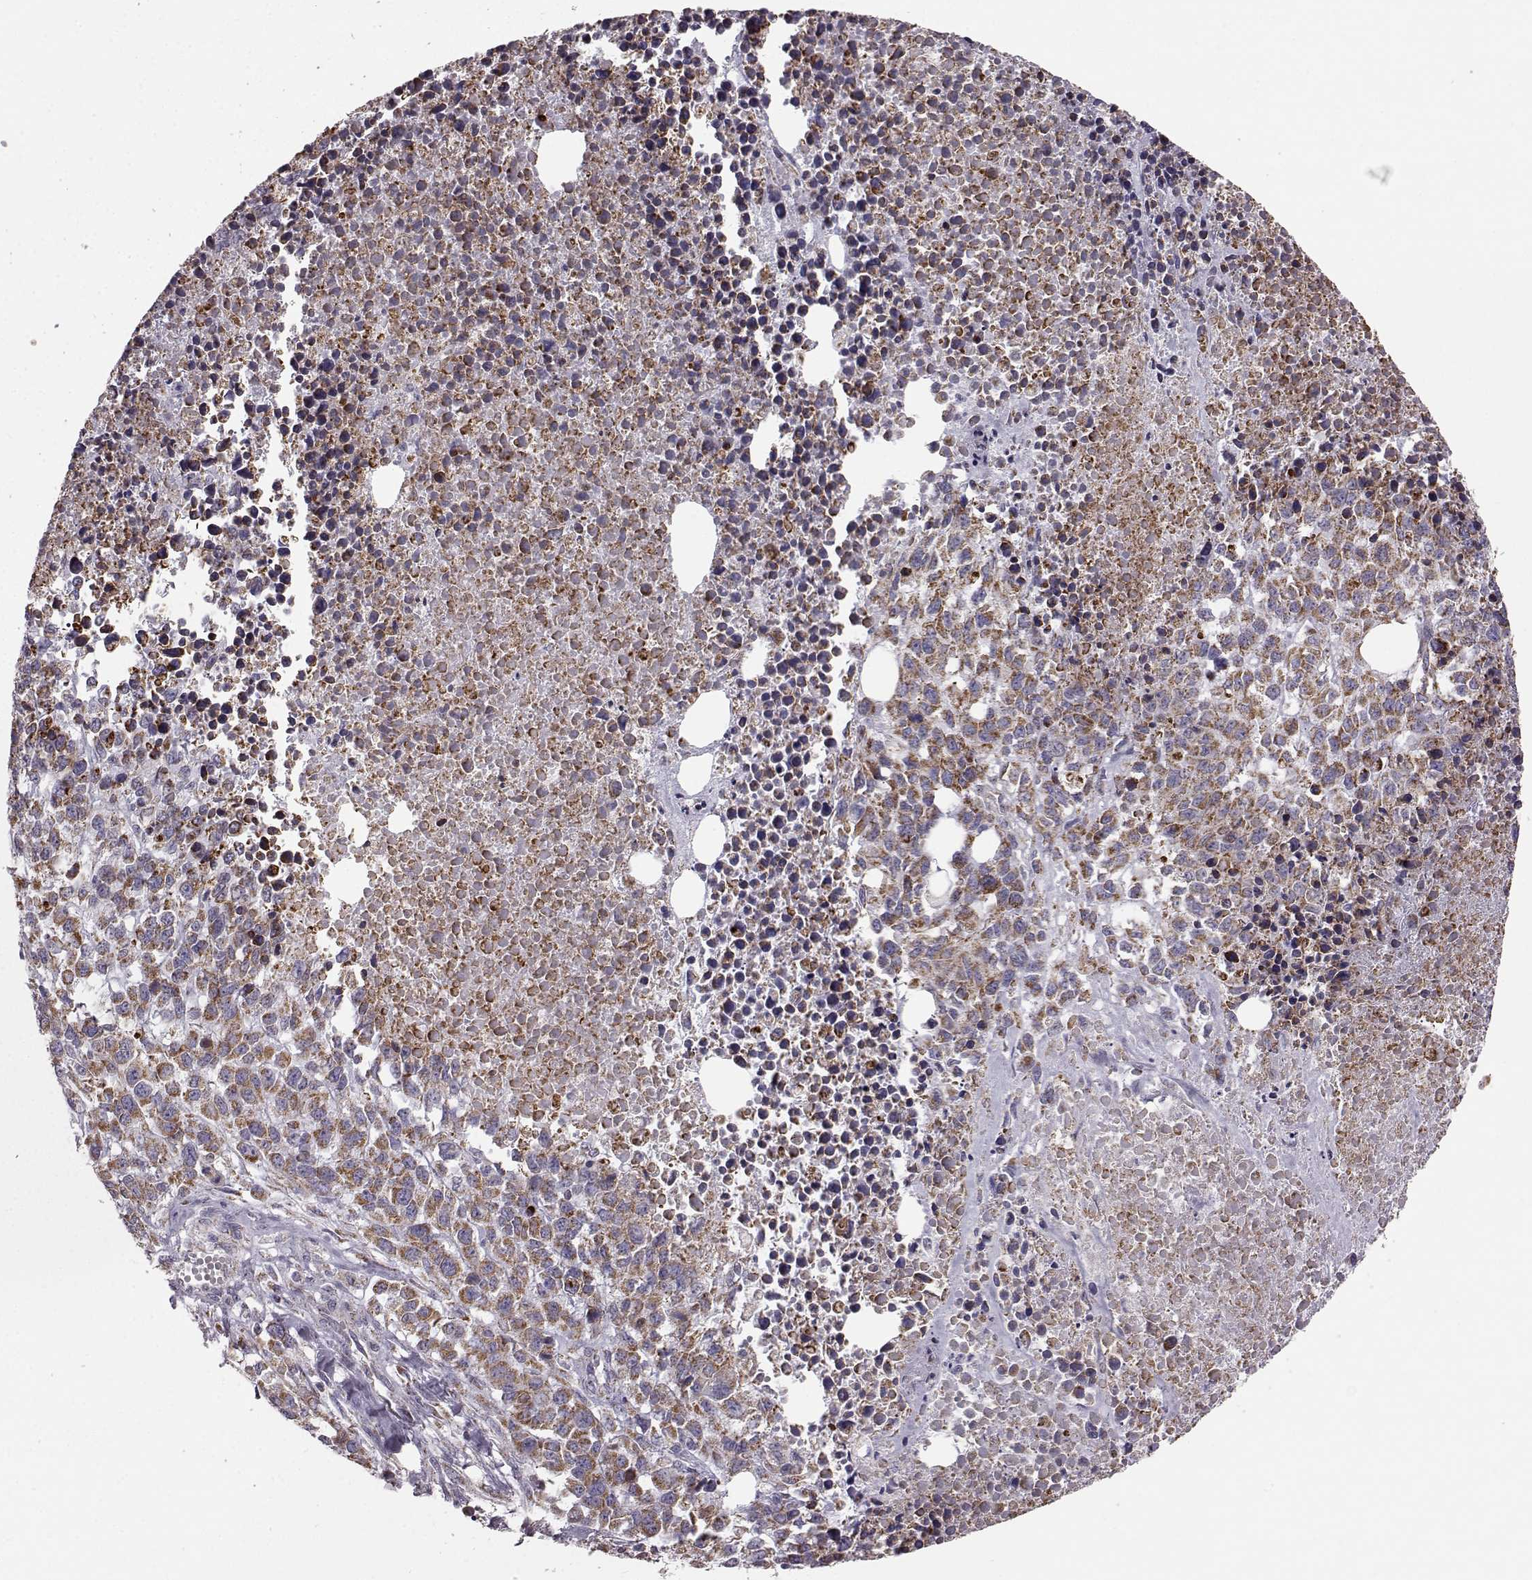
{"staining": {"intensity": "moderate", "quantity": ">75%", "location": "cytoplasmic/membranous"}, "tissue": "melanoma", "cell_type": "Tumor cells", "image_type": "cancer", "snomed": [{"axis": "morphology", "description": "Malignant melanoma, Metastatic site"}, {"axis": "topography", "description": "Skin"}], "caption": "Immunohistochemistry (IHC) micrograph of melanoma stained for a protein (brown), which shows medium levels of moderate cytoplasmic/membranous positivity in about >75% of tumor cells.", "gene": "ATP5MF", "patient": {"sex": "male", "age": 84}}